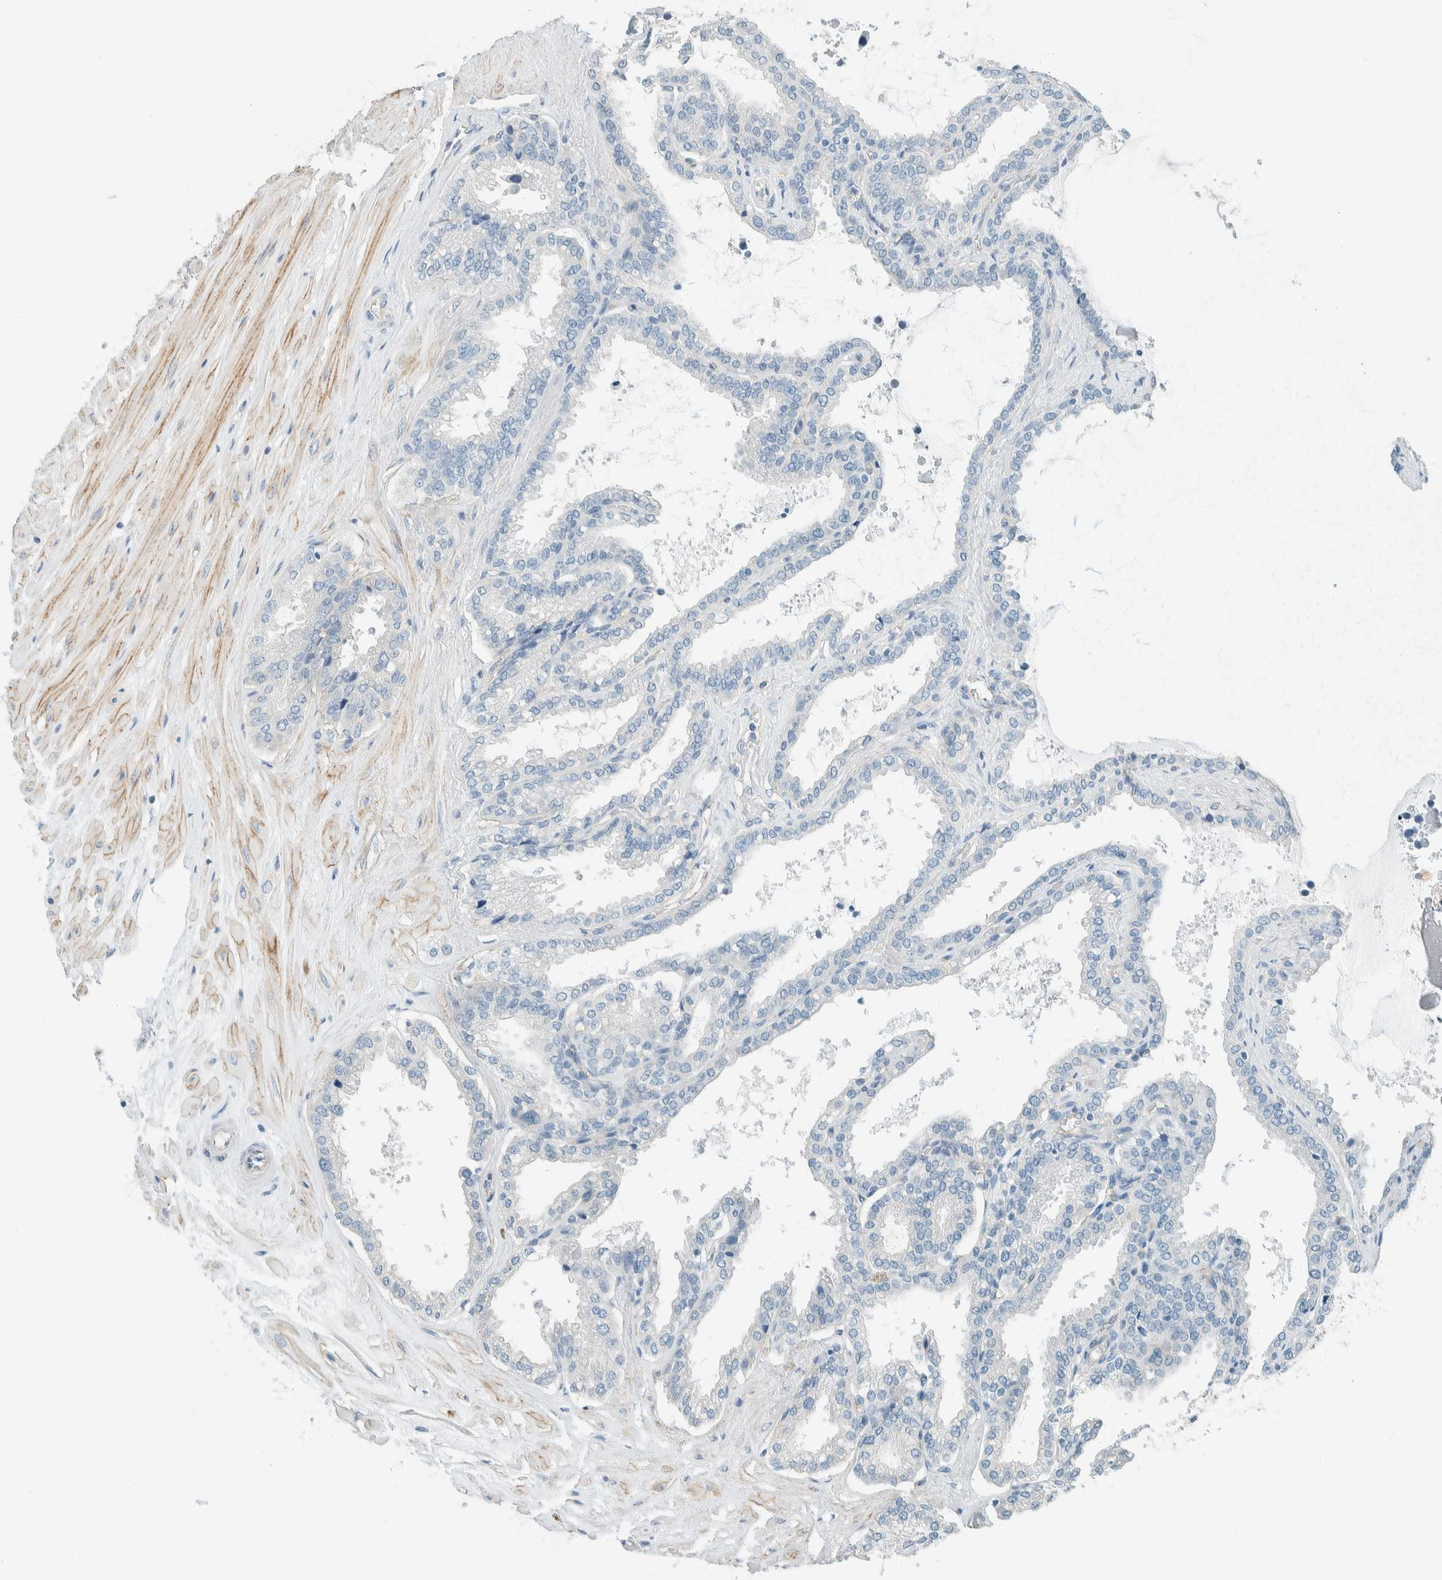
{"staining": {"intensity": "negative", "quantity": "none", "location": "none"}, "tissue": "seminal vesicle", "cell_type": "Glandular cells", "image_type": "normal", "snomed": [{"axis": "morphology", "description": "Normal tissue, NOS"}, {"axis": "topography", "description": "Seminal veicle"}], "caption": "DAB (3,3'-diaminobenzidine) immunohistochemical staining of unremarkable human seminal vesicle reveals no significant staining in glandular cells.", "gene": "SLFN12", "patient": {"sex": "male", "age": 46}}